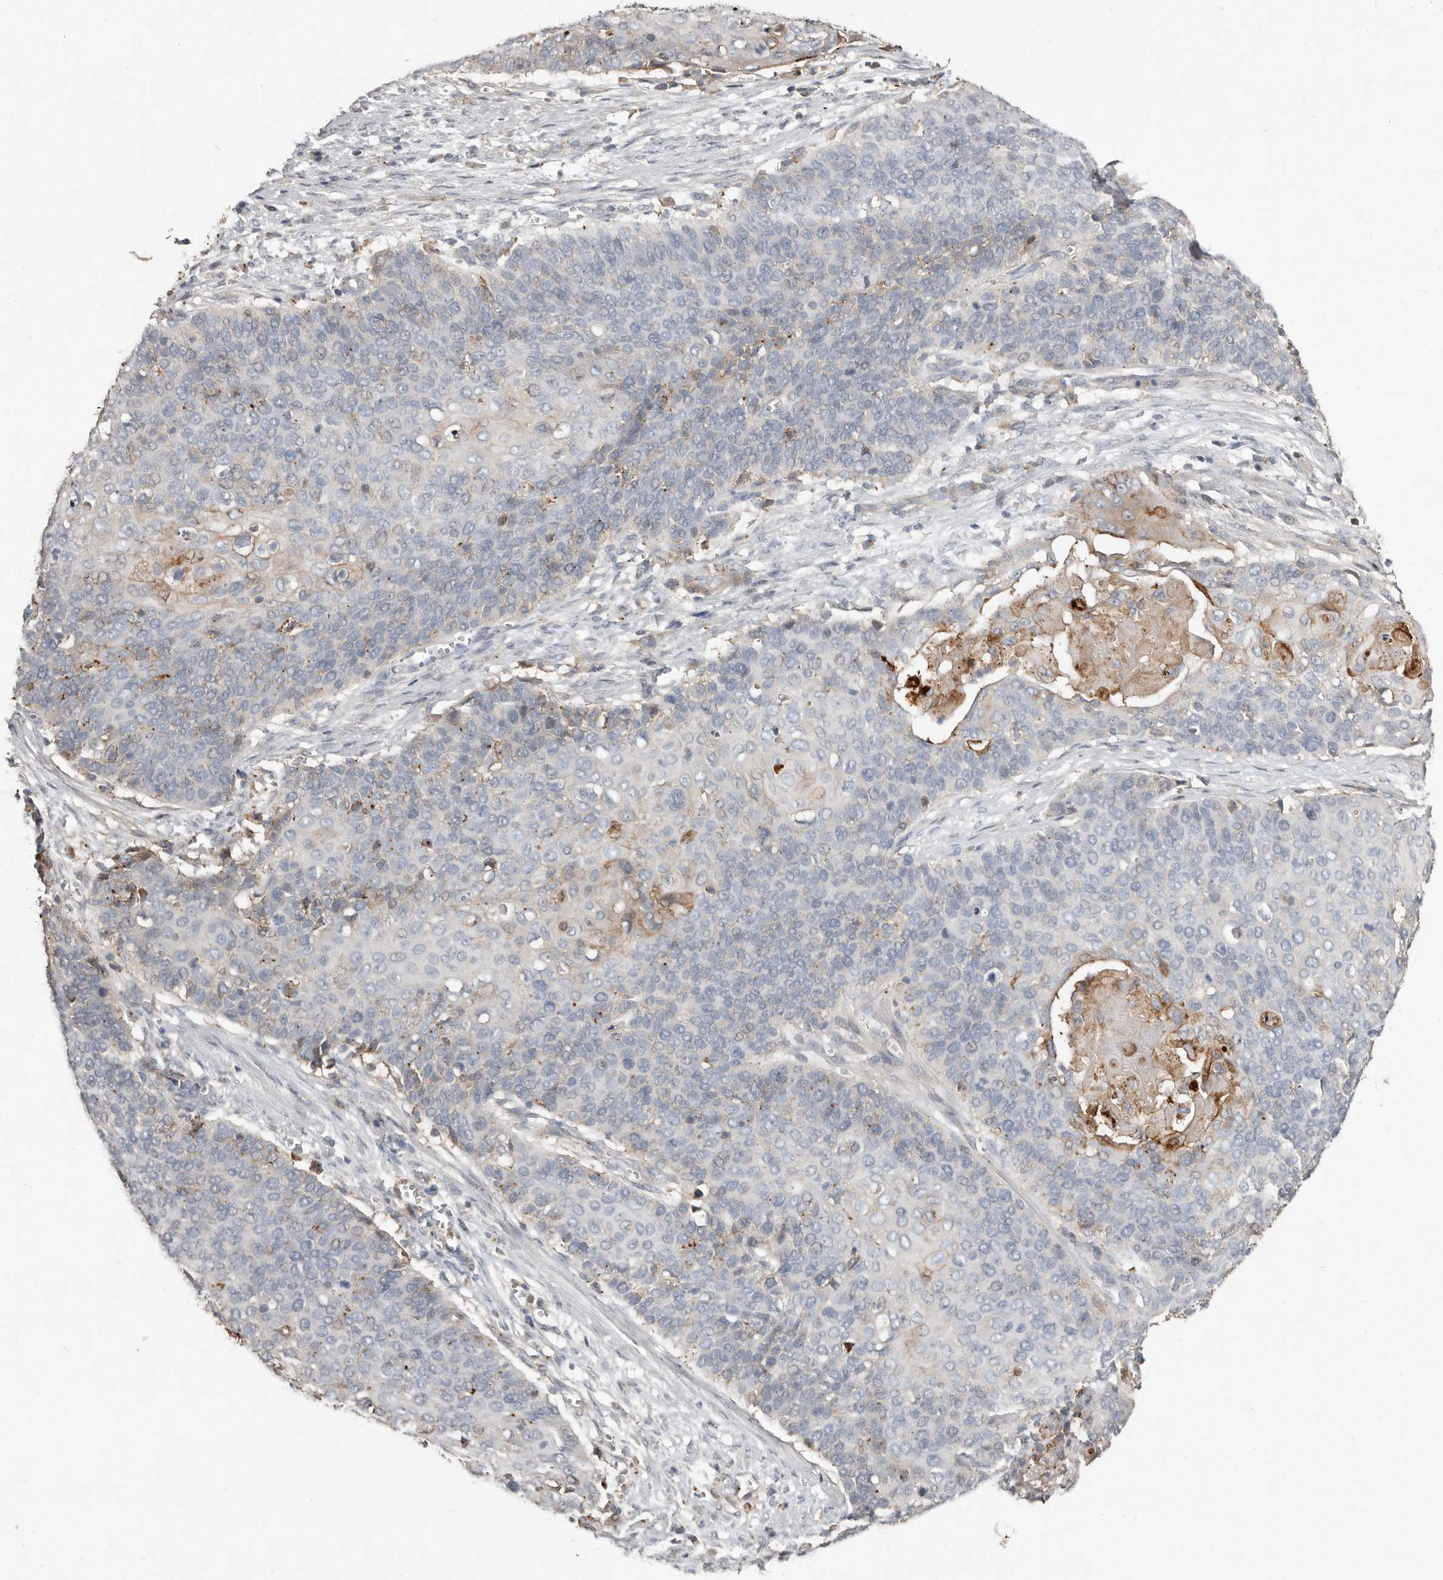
{"staining": {"intensity": "weak", "quantity": "<25%", "location": "cytoplasmic/membranous"}, "tissue": "cervical cancer", "cell_type": "Tumor cells", "image_type": "cancer", "snomed": [{"axis": "morphology", "description": "Squamous cell carcinoma, NOS"}, {"axis": "topography", "description": "Cervix"}], "caption": "Histopathology image shows no protein expression in tumor cells of cervical cancer (squamous cell carcinoma) tissue.", "gene": "KIF26B", "patient": {"sex": "female", "age": 39}}